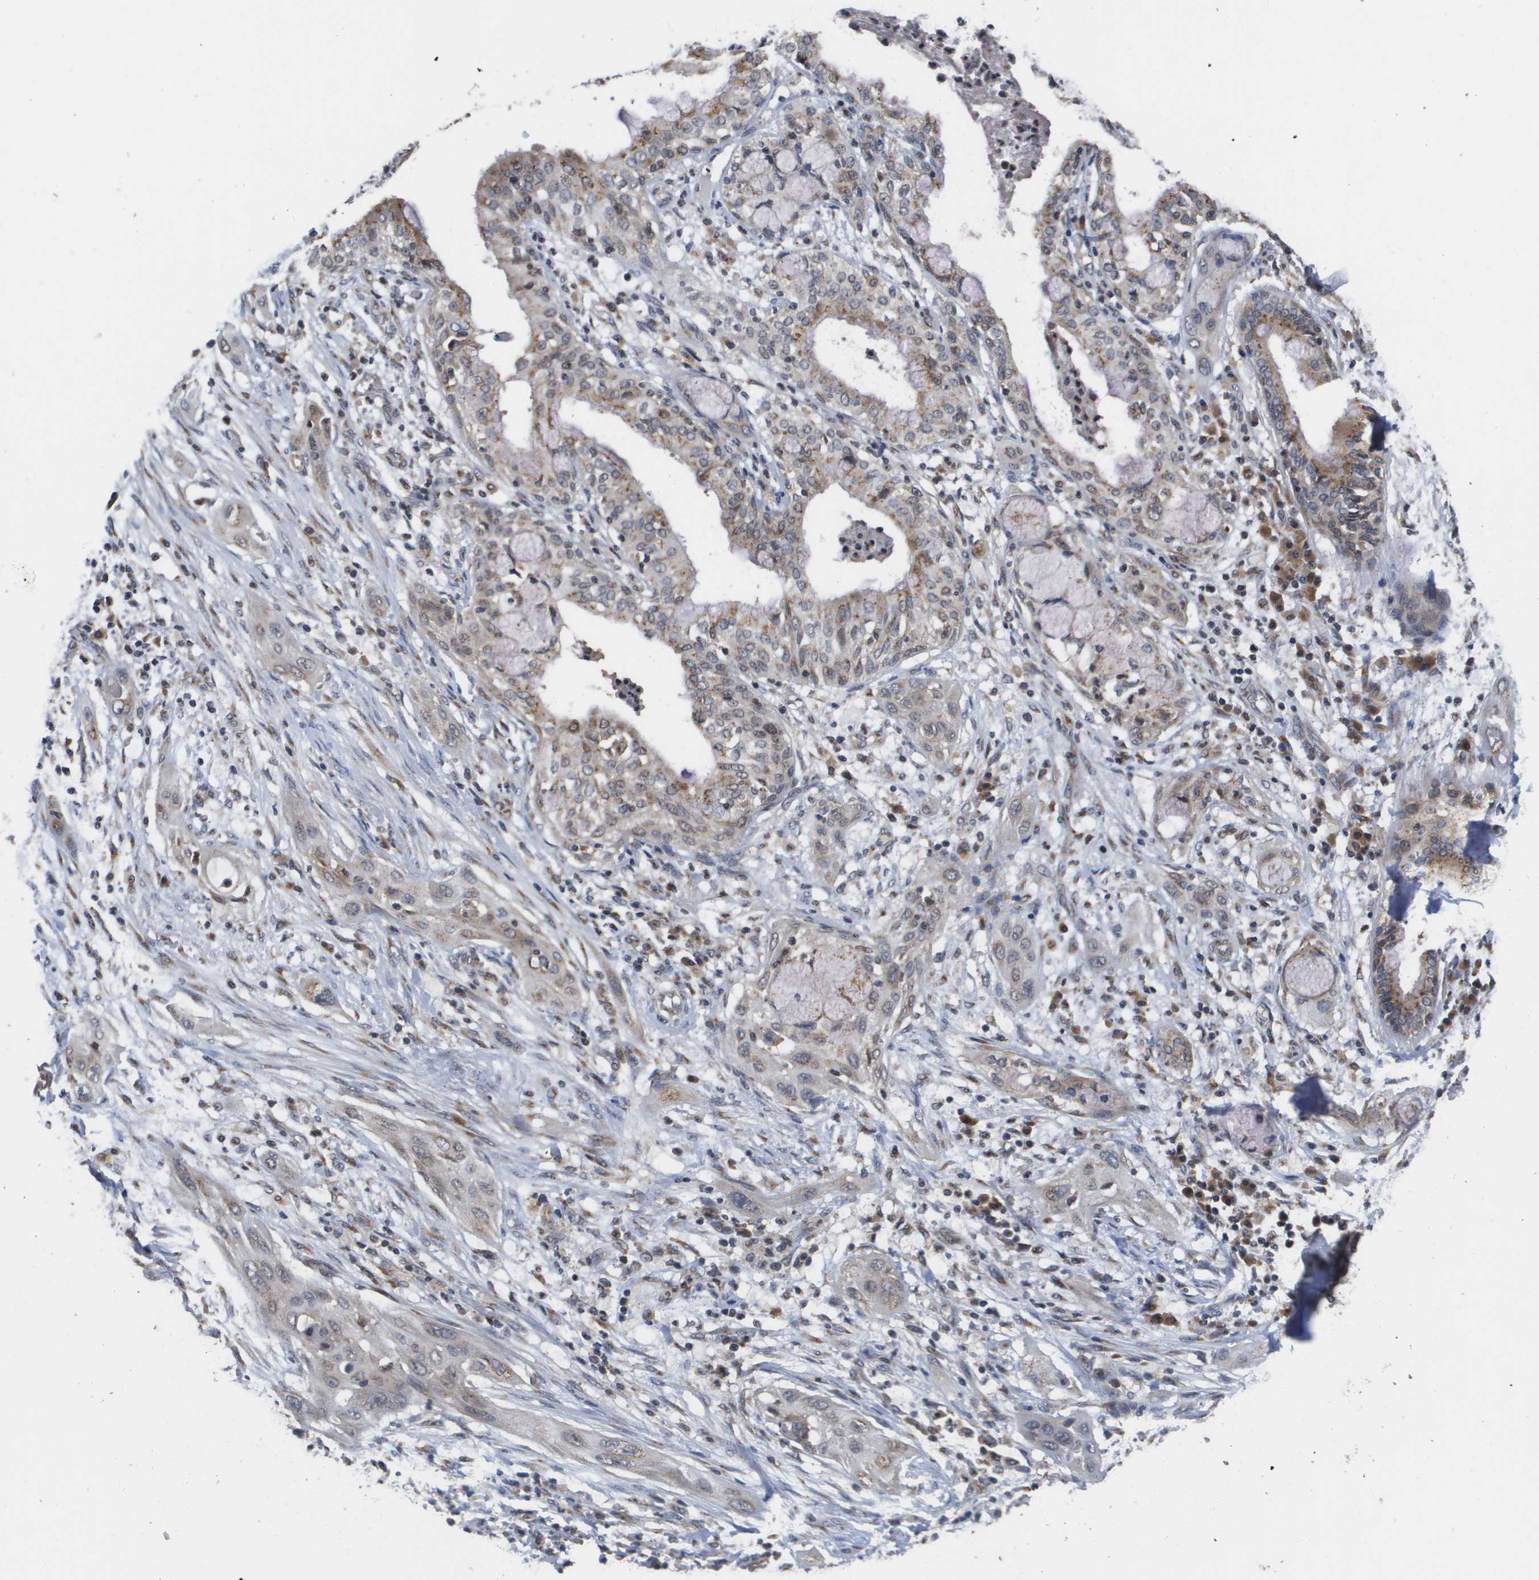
{"staining": {"intensity": "moderate", "quantity": "25%-75%", "location": "cytoplasmic/membranous,nuclear"}, "tissue": "lung cancer", "cell_type": "Tumor cells", "image_type": "cancer", "snomed": [{"axis": "morphology", "description": "Squamous cell carcinoma, NOS"}, {"axis": "topography", "description": "Lung"}], "caption": "A brown stain shows moderate cytoplasmic/membranous and nuclear expression of a protein in human squamous cell carcinoma (lung) tumor cells.", "gene": "PCK1", "patient": {"sex": "female", "age": 47}}